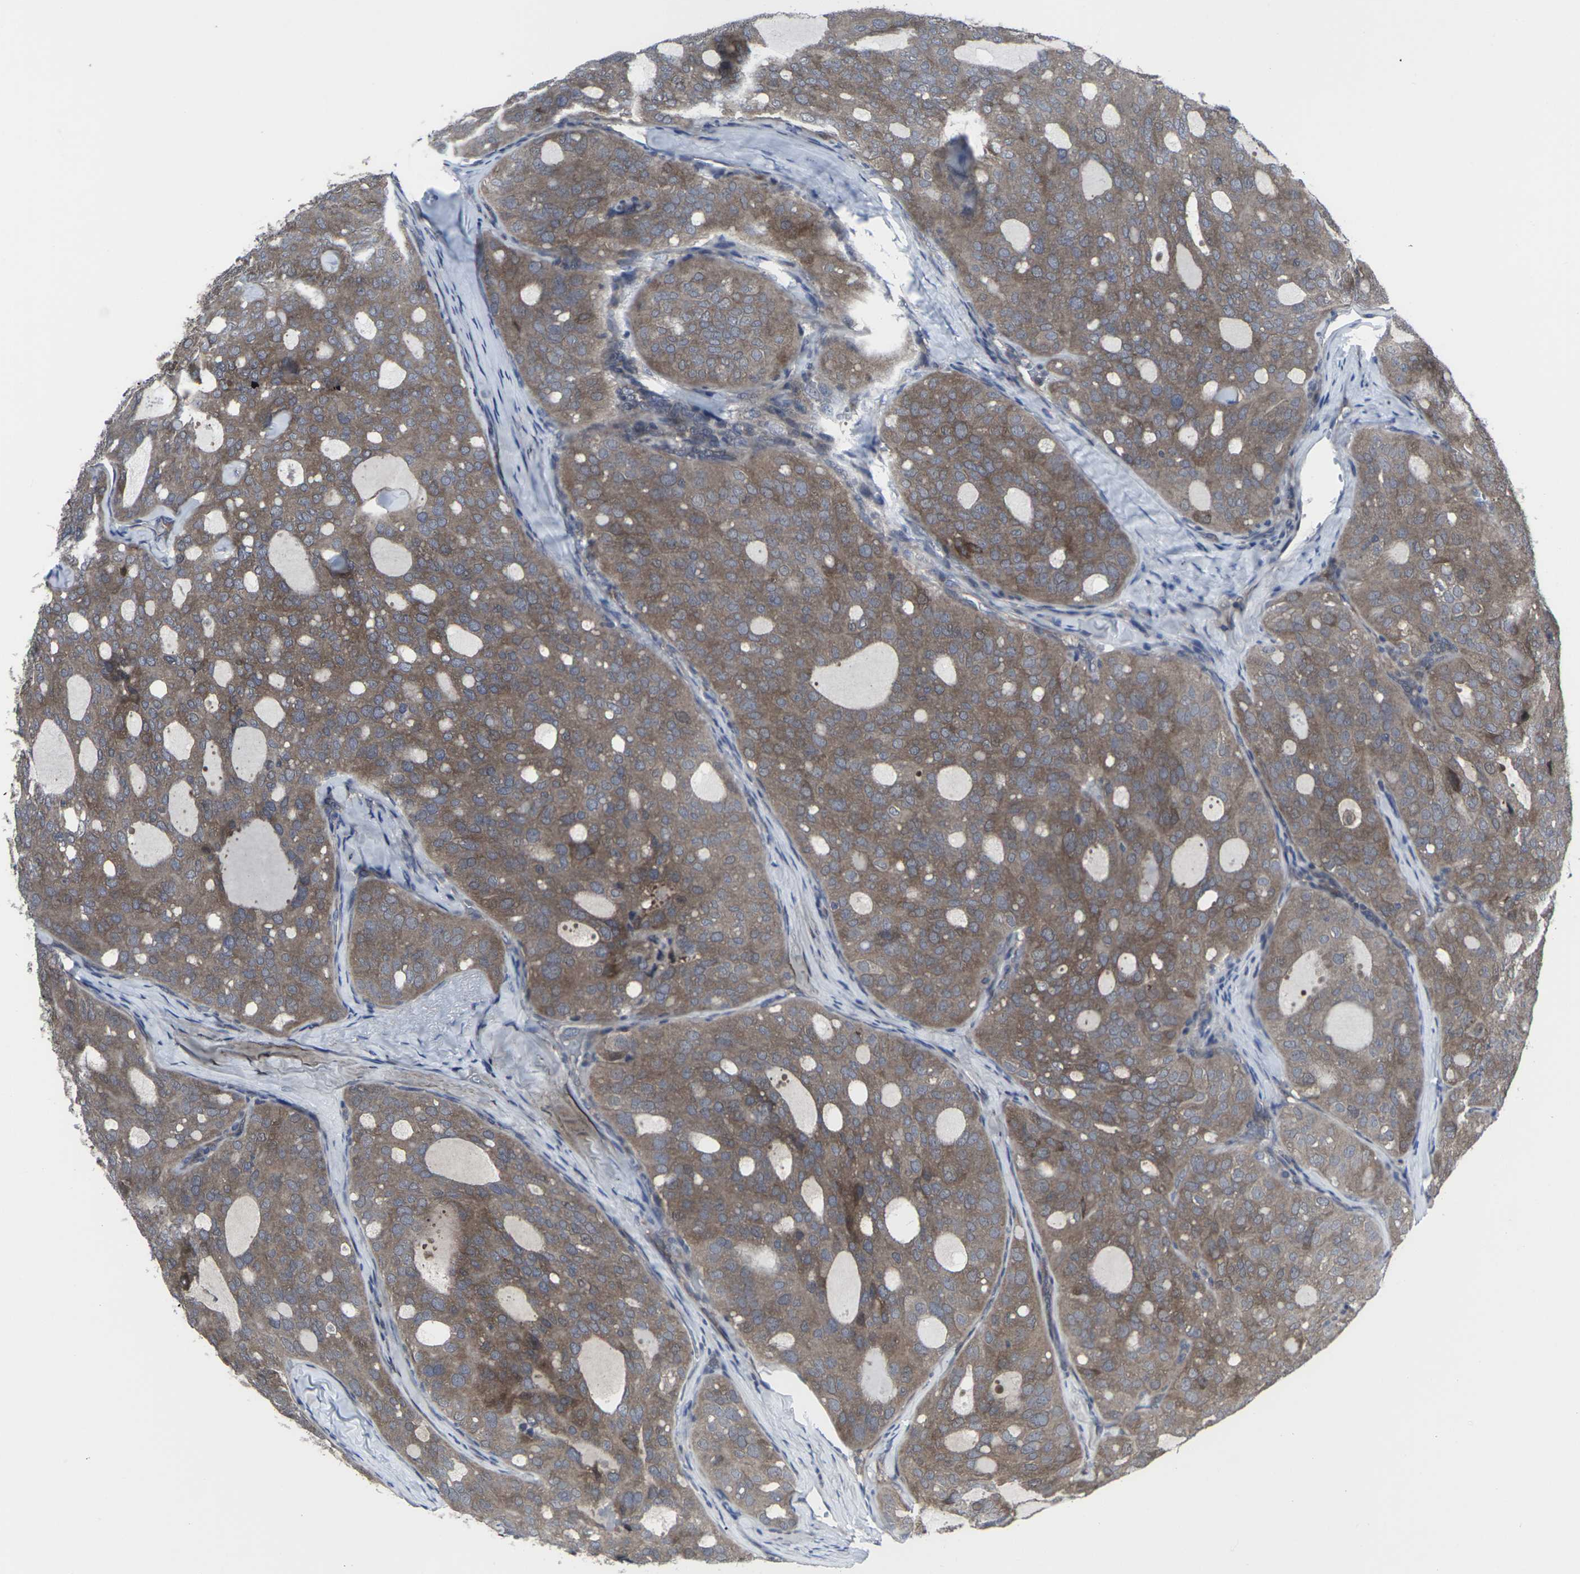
{"staining": {"intensity": "moderate", "quantity": ">75%", "location": "cytoplasmic/membranous"}, "tissue": "thyroid cancer", "cell_type": "Tumor cells", "image_type": "cancer", "snomed": [{"axis": "morphology", "description": "Follicular adenoma carcinoma, NOS"}, {"axis": "topography", "description": "Thyroid gland"}], "caption": "A histopathology image showing moderate cytoplasmic/membranous positivity in approximately >75% of tumor cells in thyroid follicular adenoma carcinoma, as visualized by brown immunohistochemical staining.", "gene": "HPRT1", "patient": {"sex": "male", "age": 75}}